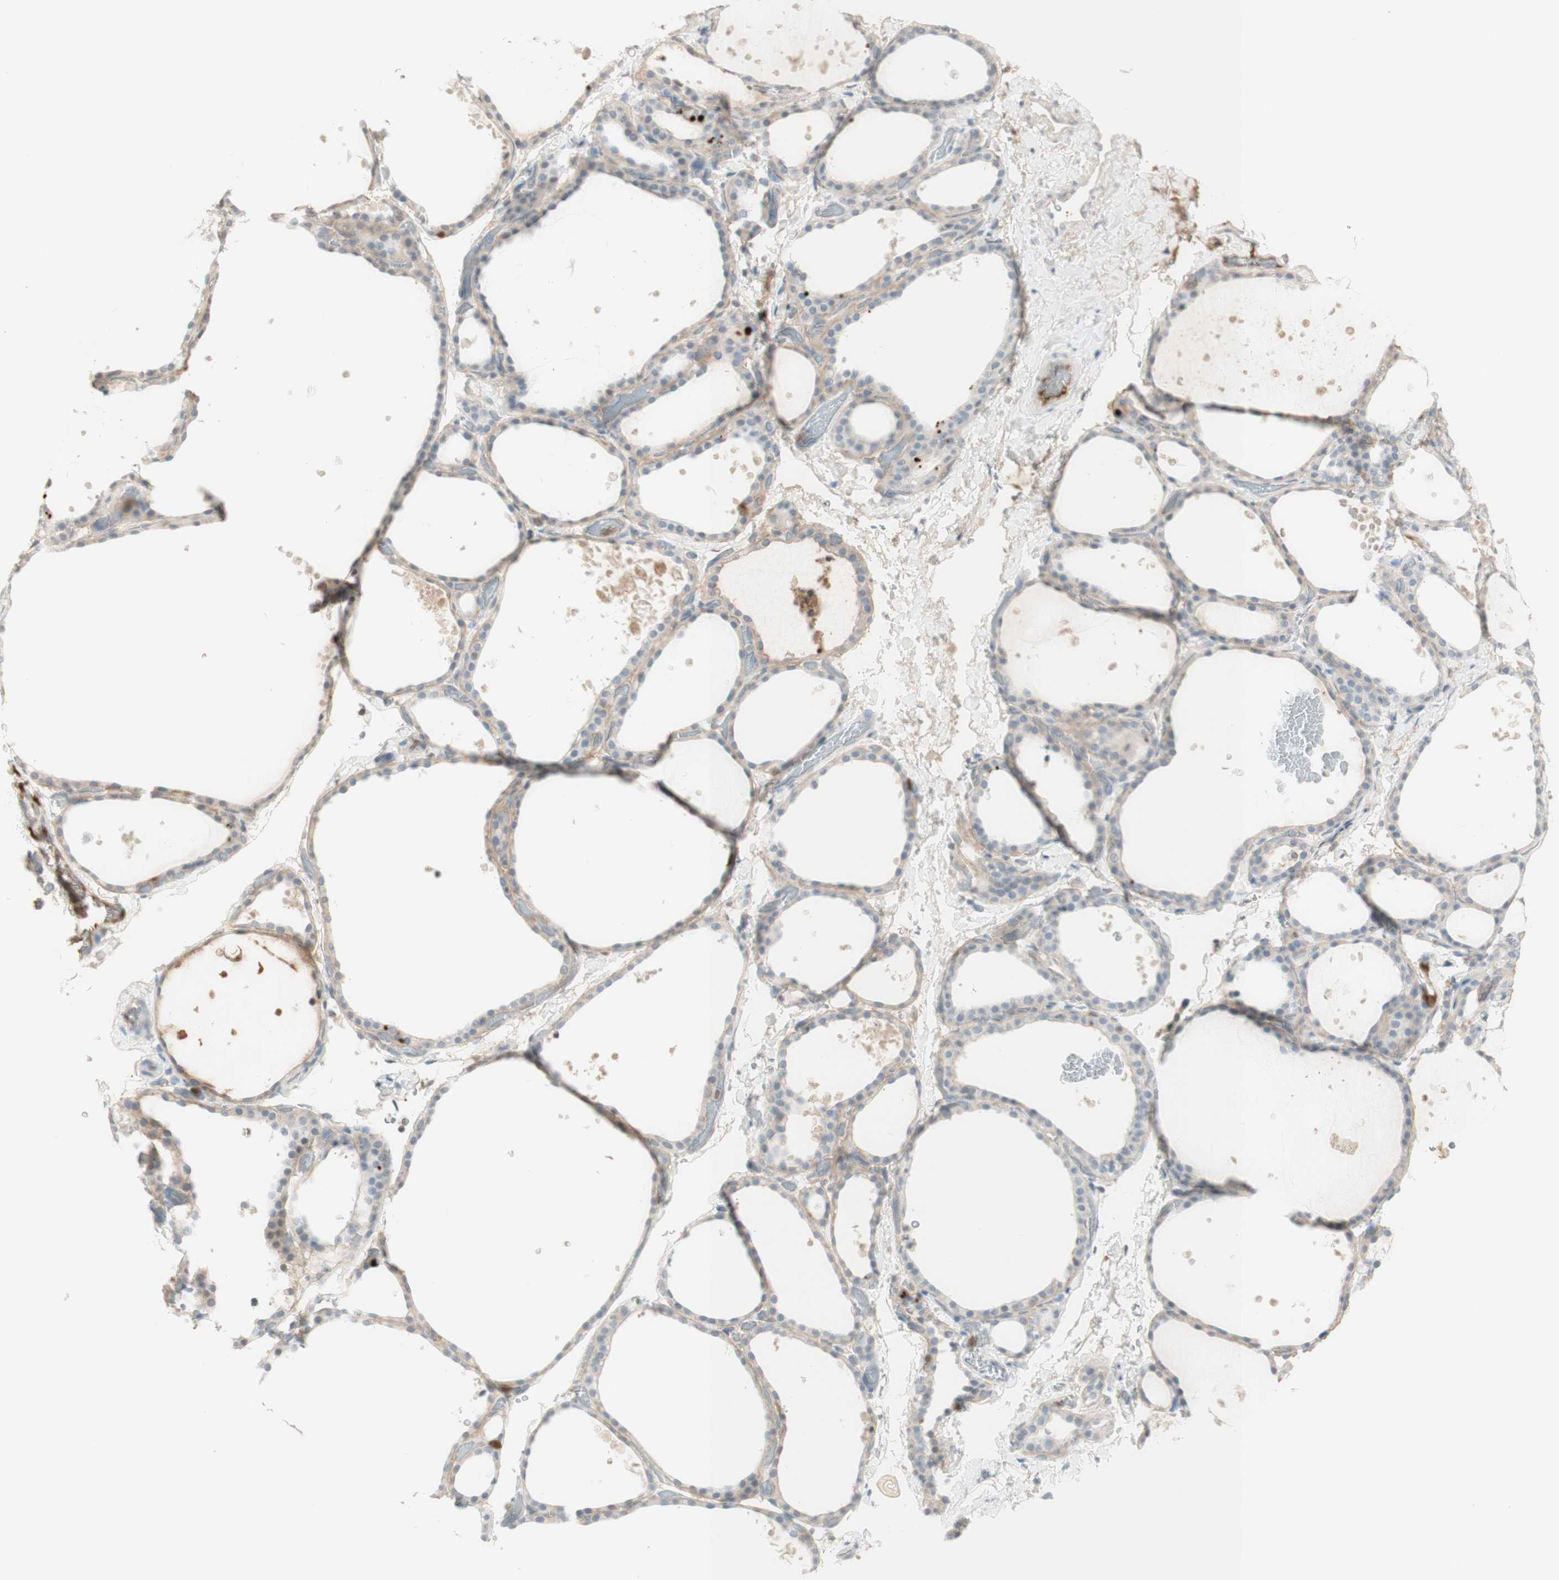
{"staining": {"intensity": "weak", "quantity": "25%-75%", "location": "cytoplasmic/membranous"}, "tissue": "thyroid gland", "cell_type": "Glandular cells", "image_type": "normal", "snomed": [{"axis": "morphology", "description": "Normal tissue, NOS"}, {"axis": "topography", "description": "Thyroid gland"}], "caption": "Glandular cells display low levels of weak cytoplasmic/membranous positivity in approximately 25%-75% of cells in benign human thyroid gland. The staining was performed using DAB (3,3'-diaminobenzidine), with brown indicating positive protein expression. Nuclei are stained blue with hematoxylin.", "gene": "NID1", "patient": {"sex": "female", "age": 44}}